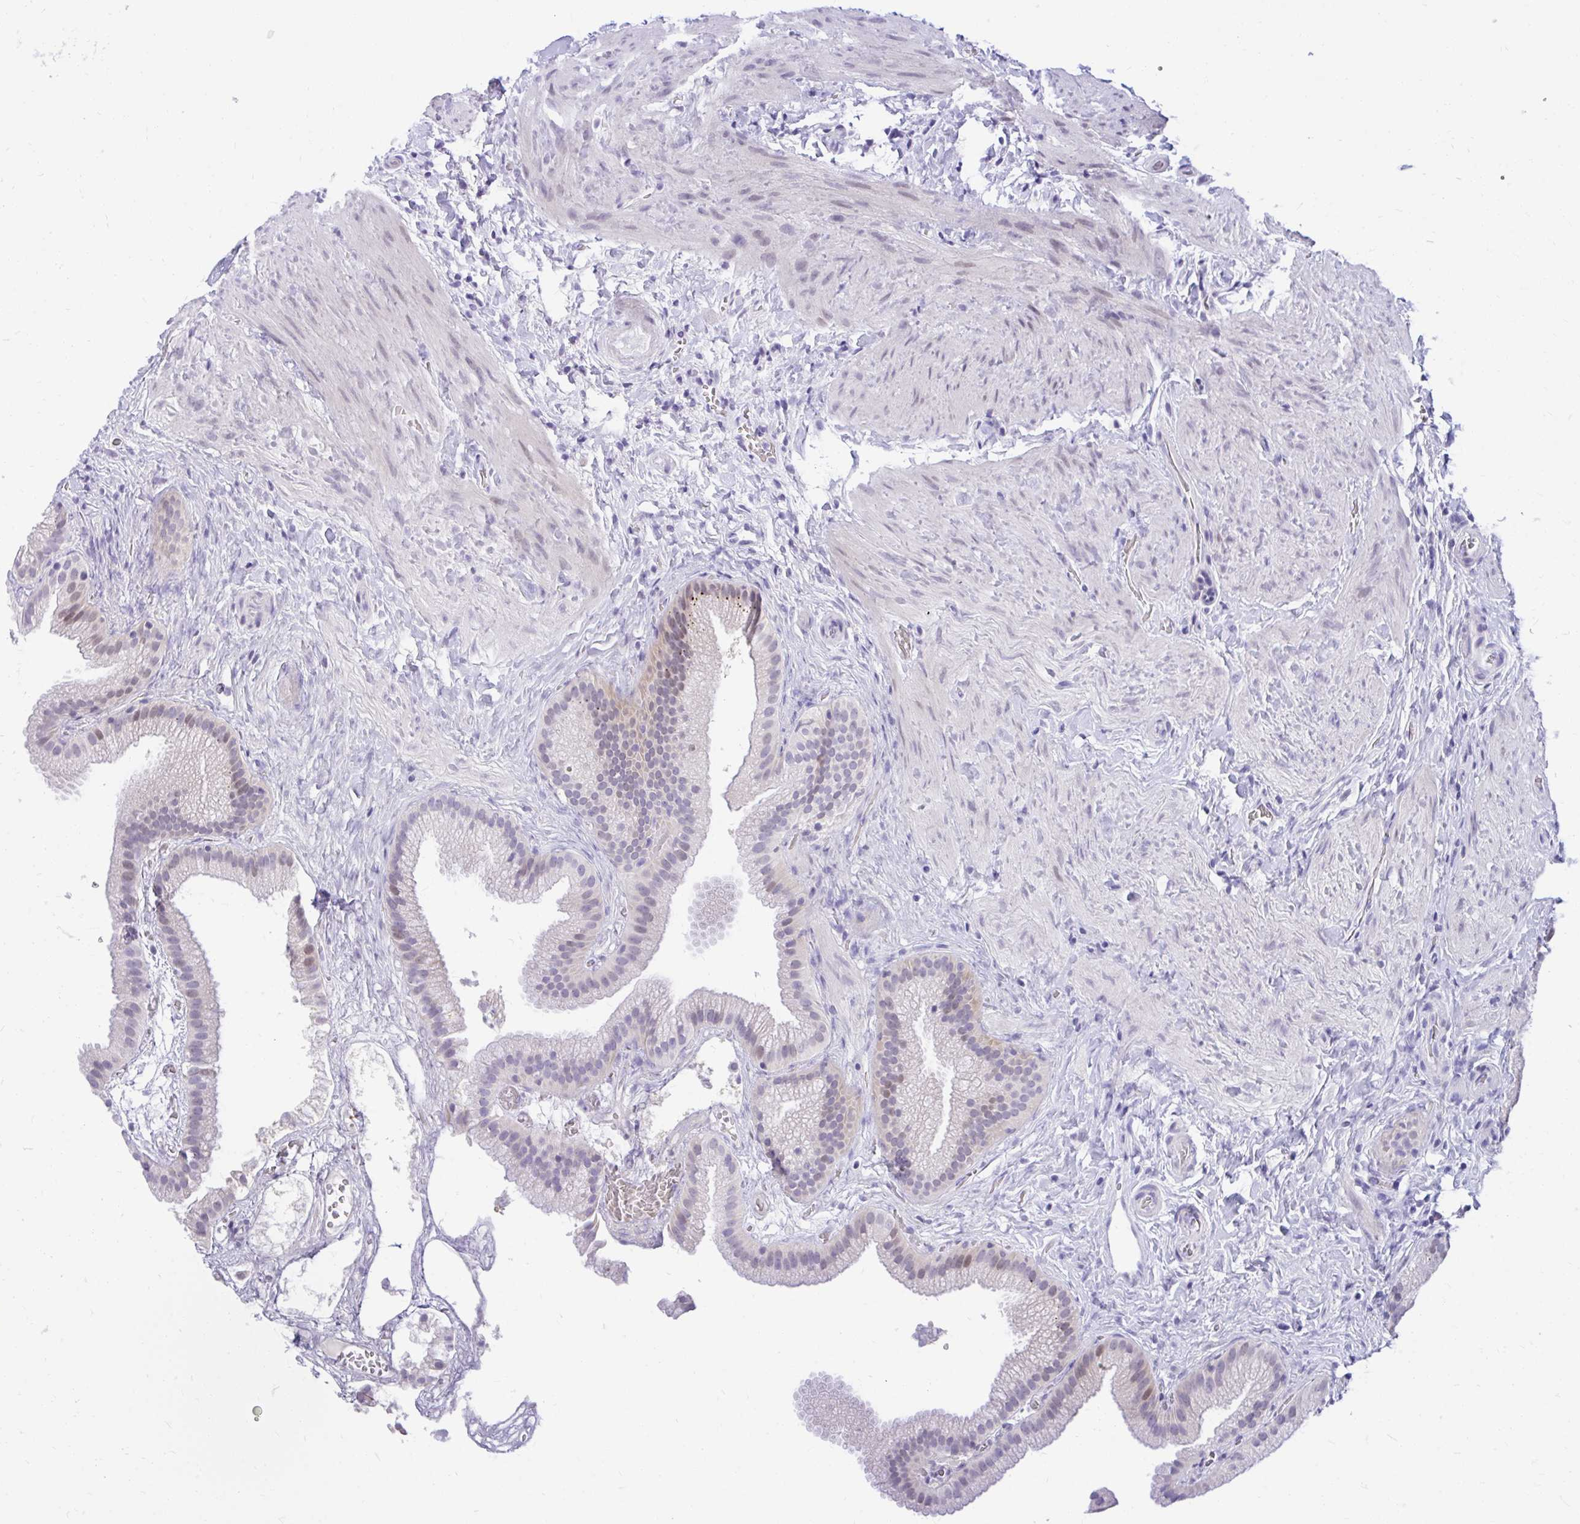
{"staining": {"intensity": "weak", "quantity": "25%-75%", "location": "nuclear"}, "tissue": "gallbladder", "cell_type": "Glandular cells", "image_type": "normal", "snomed": [{"axis": "morphology", "description": "Normal tissue, NOS"}, {"axis": "topography", "description": "Gallbladder"}], "caption": "Immunohistochemical staining of unremarkable human gallbladder displays weak nuclear protein expression in about 25%-75% of glandular cells. (DAB IHC with brightfield microscopy, high magnification).", "gene": "GLB1L2", "patient": {"sex": "female", "age": 63}}